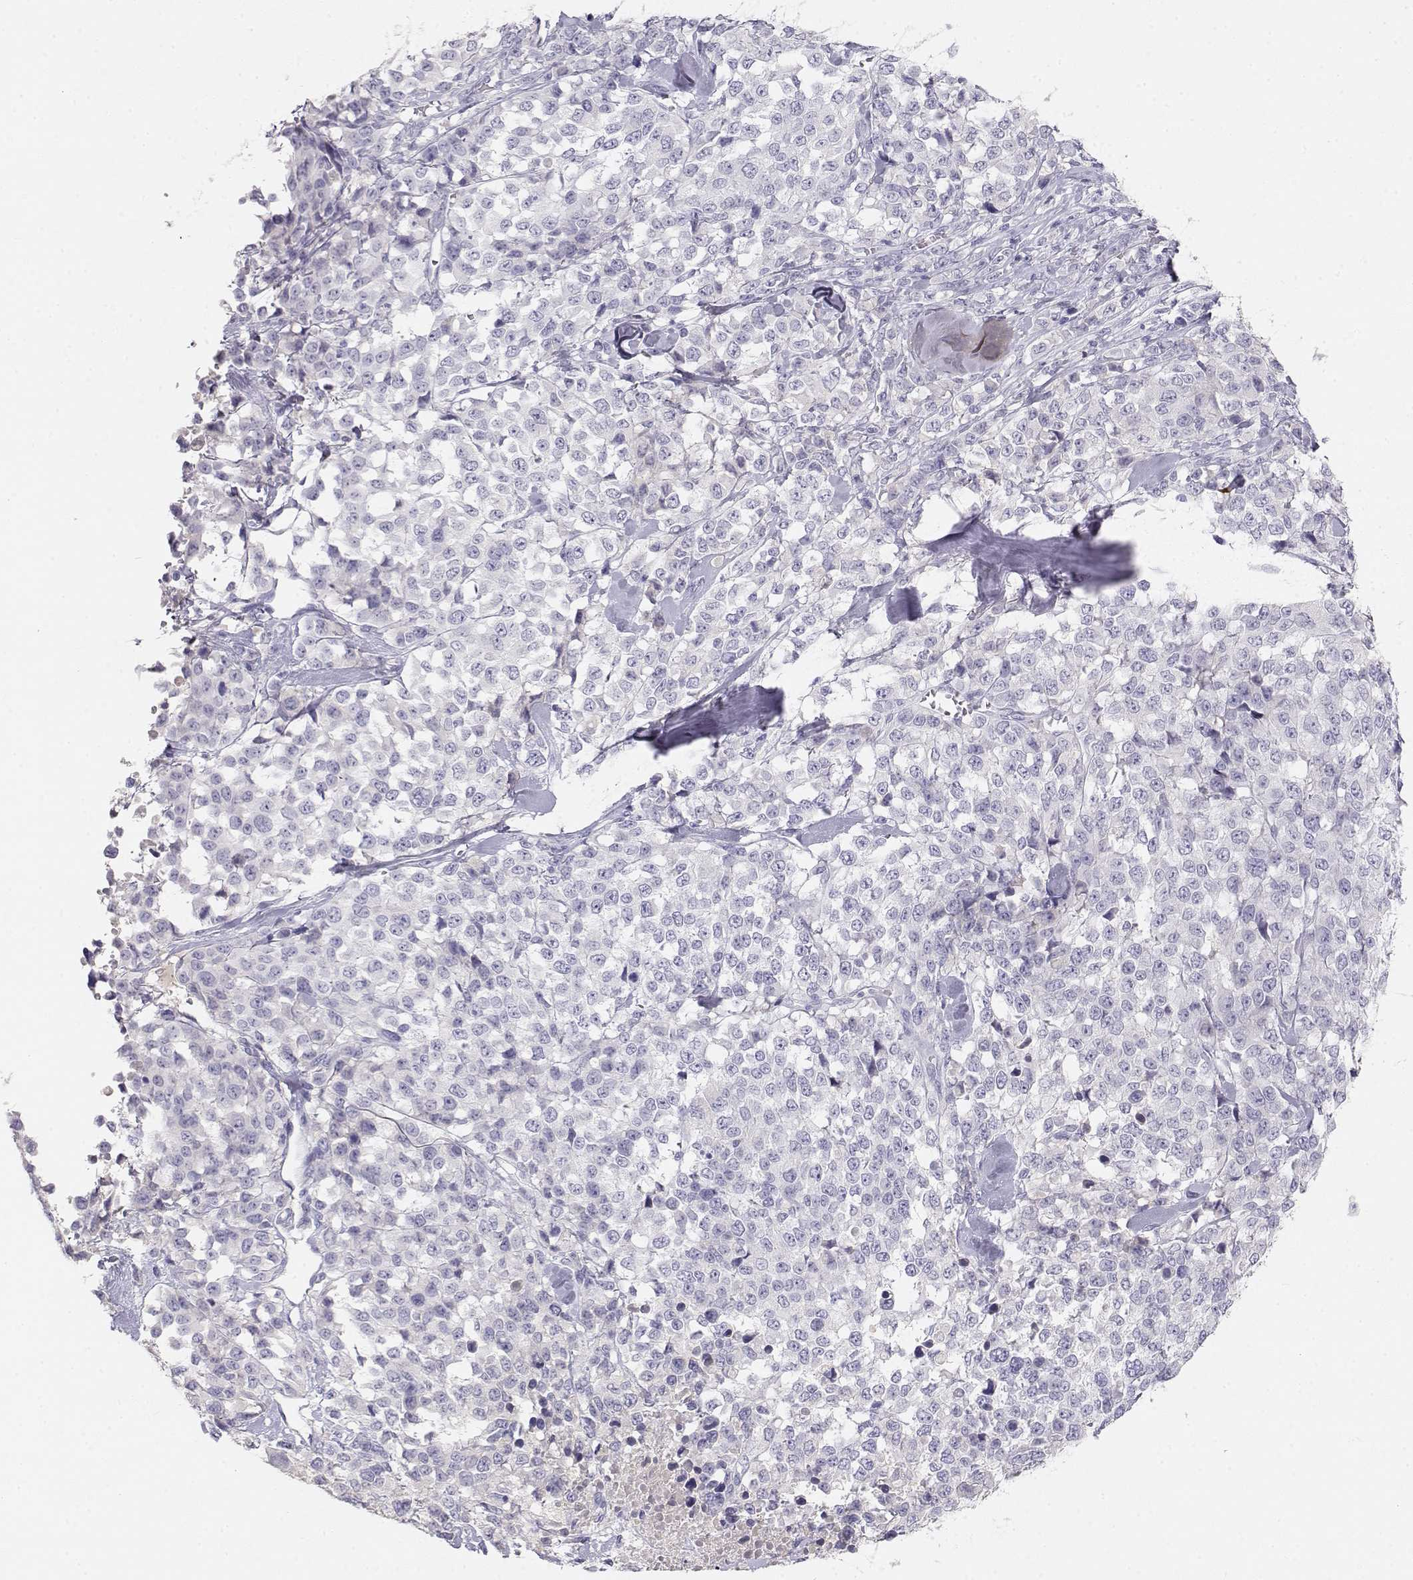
{"staining": {"intensity": "negative", "quantity": "none", "location": "none"}, "tissue": "melanoma", "cell_type": "Tumor cells", "image_type": "cancer", "snomed": [{"axis": "morphology", "description": "Malignant melanoma, Metastatic site"}, {"axis": "topography", "description": "Skin"}], "caption": "A photomicrograph of human melanoma is negative for staining in tumor cells.", "gene": "GPR174", "patient": {"sex": "male", "age": 84}}